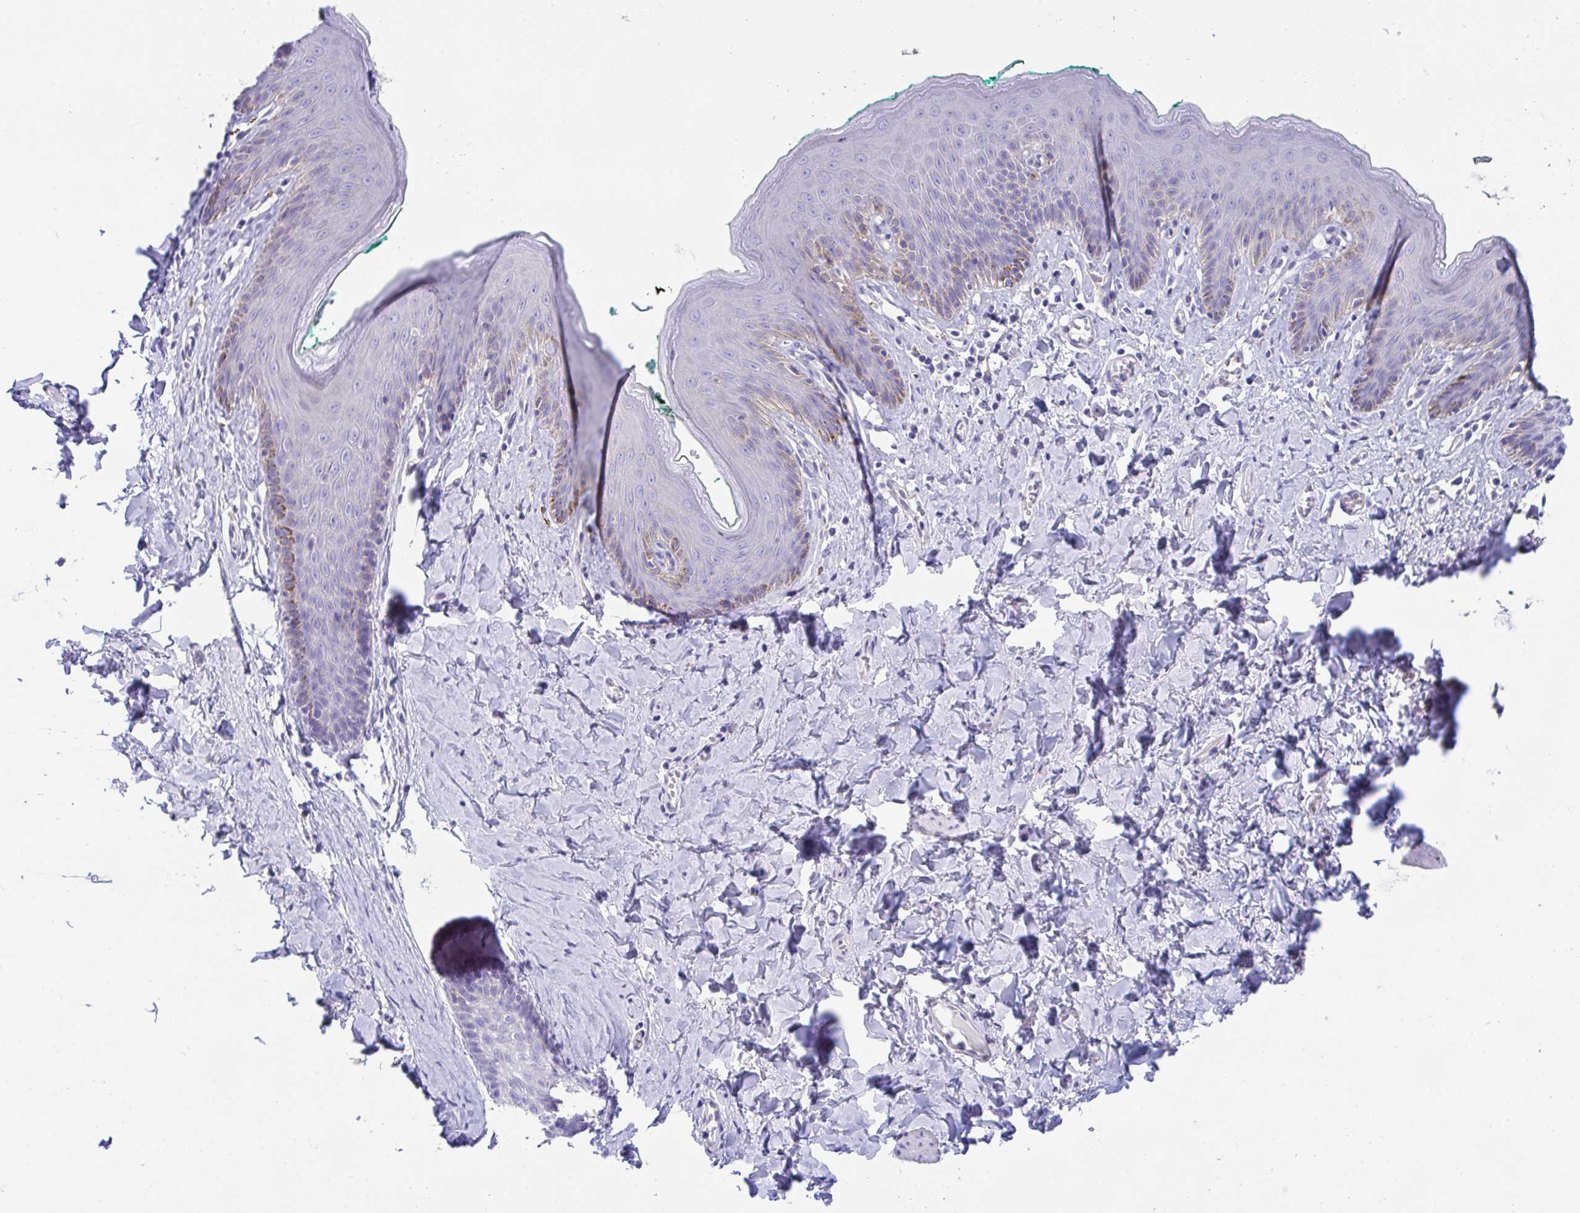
{"staining": {"intensity": "negative", "quantity": "none", "location": "none"}, "tissue": "skin", "cell_type": "Epidermal cells", "image_type": "normal", "snomed": [{"axis": "morphology", "description": "Normal tissue, NOS"}, {"axis": "topography", "description": "Vulva"}, {"axis": "topography", "description": "Peripheral nerve tissue"}], "caption": "A photomicrograph of skin stained for a protein reveals no brown staining in epidermal cells. (DAB (3,3'-diaminobenzidine) IHC with hematoxylin counter stain).", "gene": "TMEM106B", "patient": {"sex": "female", "age": 66}}